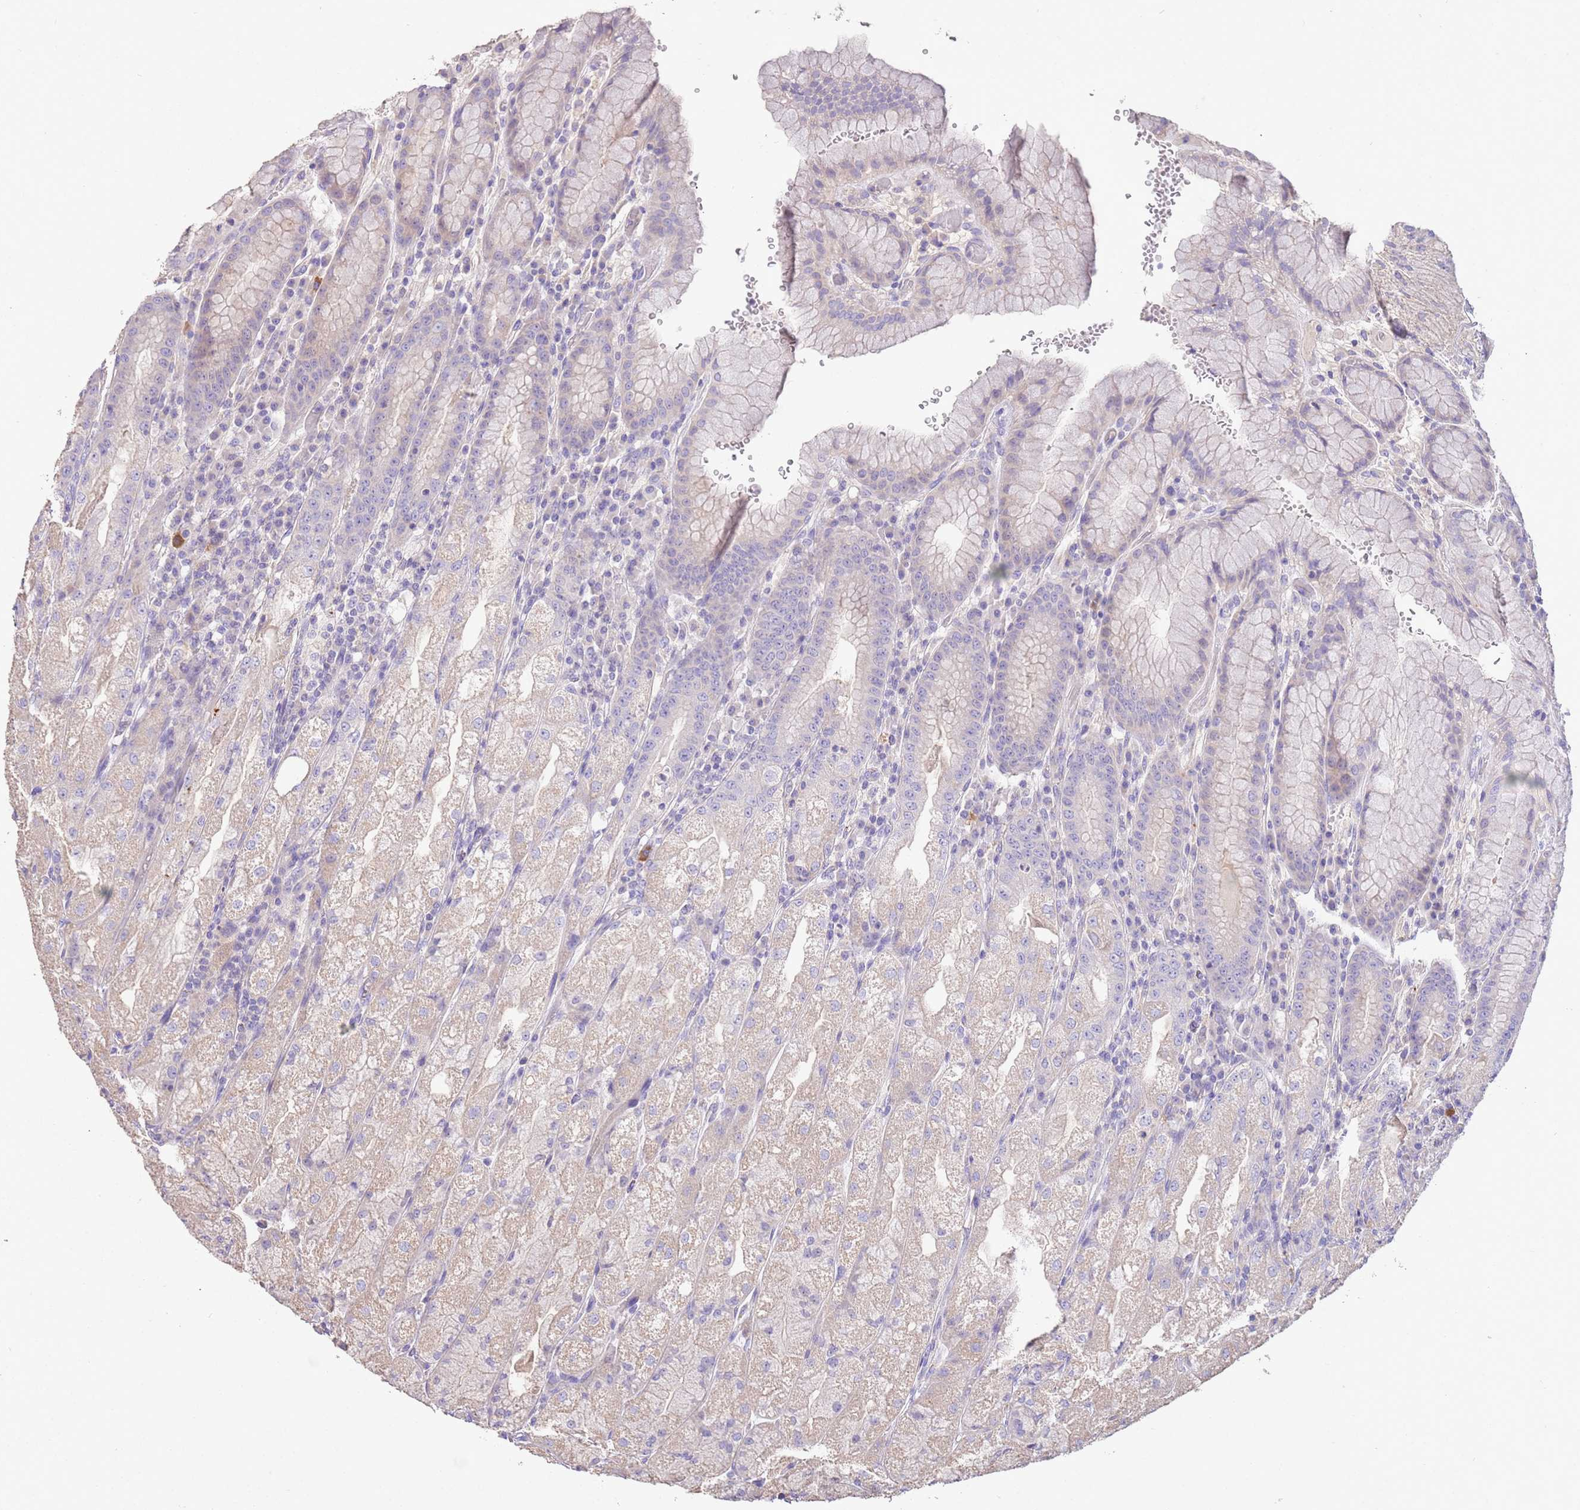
{"staining": {"intensity": "weak", "quantity": "25%-75%", "location": "cytoplasmic/membranous"}, "tissue": "stomach", "cell_type": "Glandular cells", "image_type": "normal", "snomed": [{"axis": "morphology", "description": "Normal tissue, NOS"}, {"axis": "topography", "description": "Stomach, upper"}], "caption": "Protein analysis of unremarkable stomach exhibits weak cytoplasmic/membranous positivity in approximately 25%-75% of glandular cells.", "gene": "SFTPA1", "patient": {"sex": "male", "age": 52}}